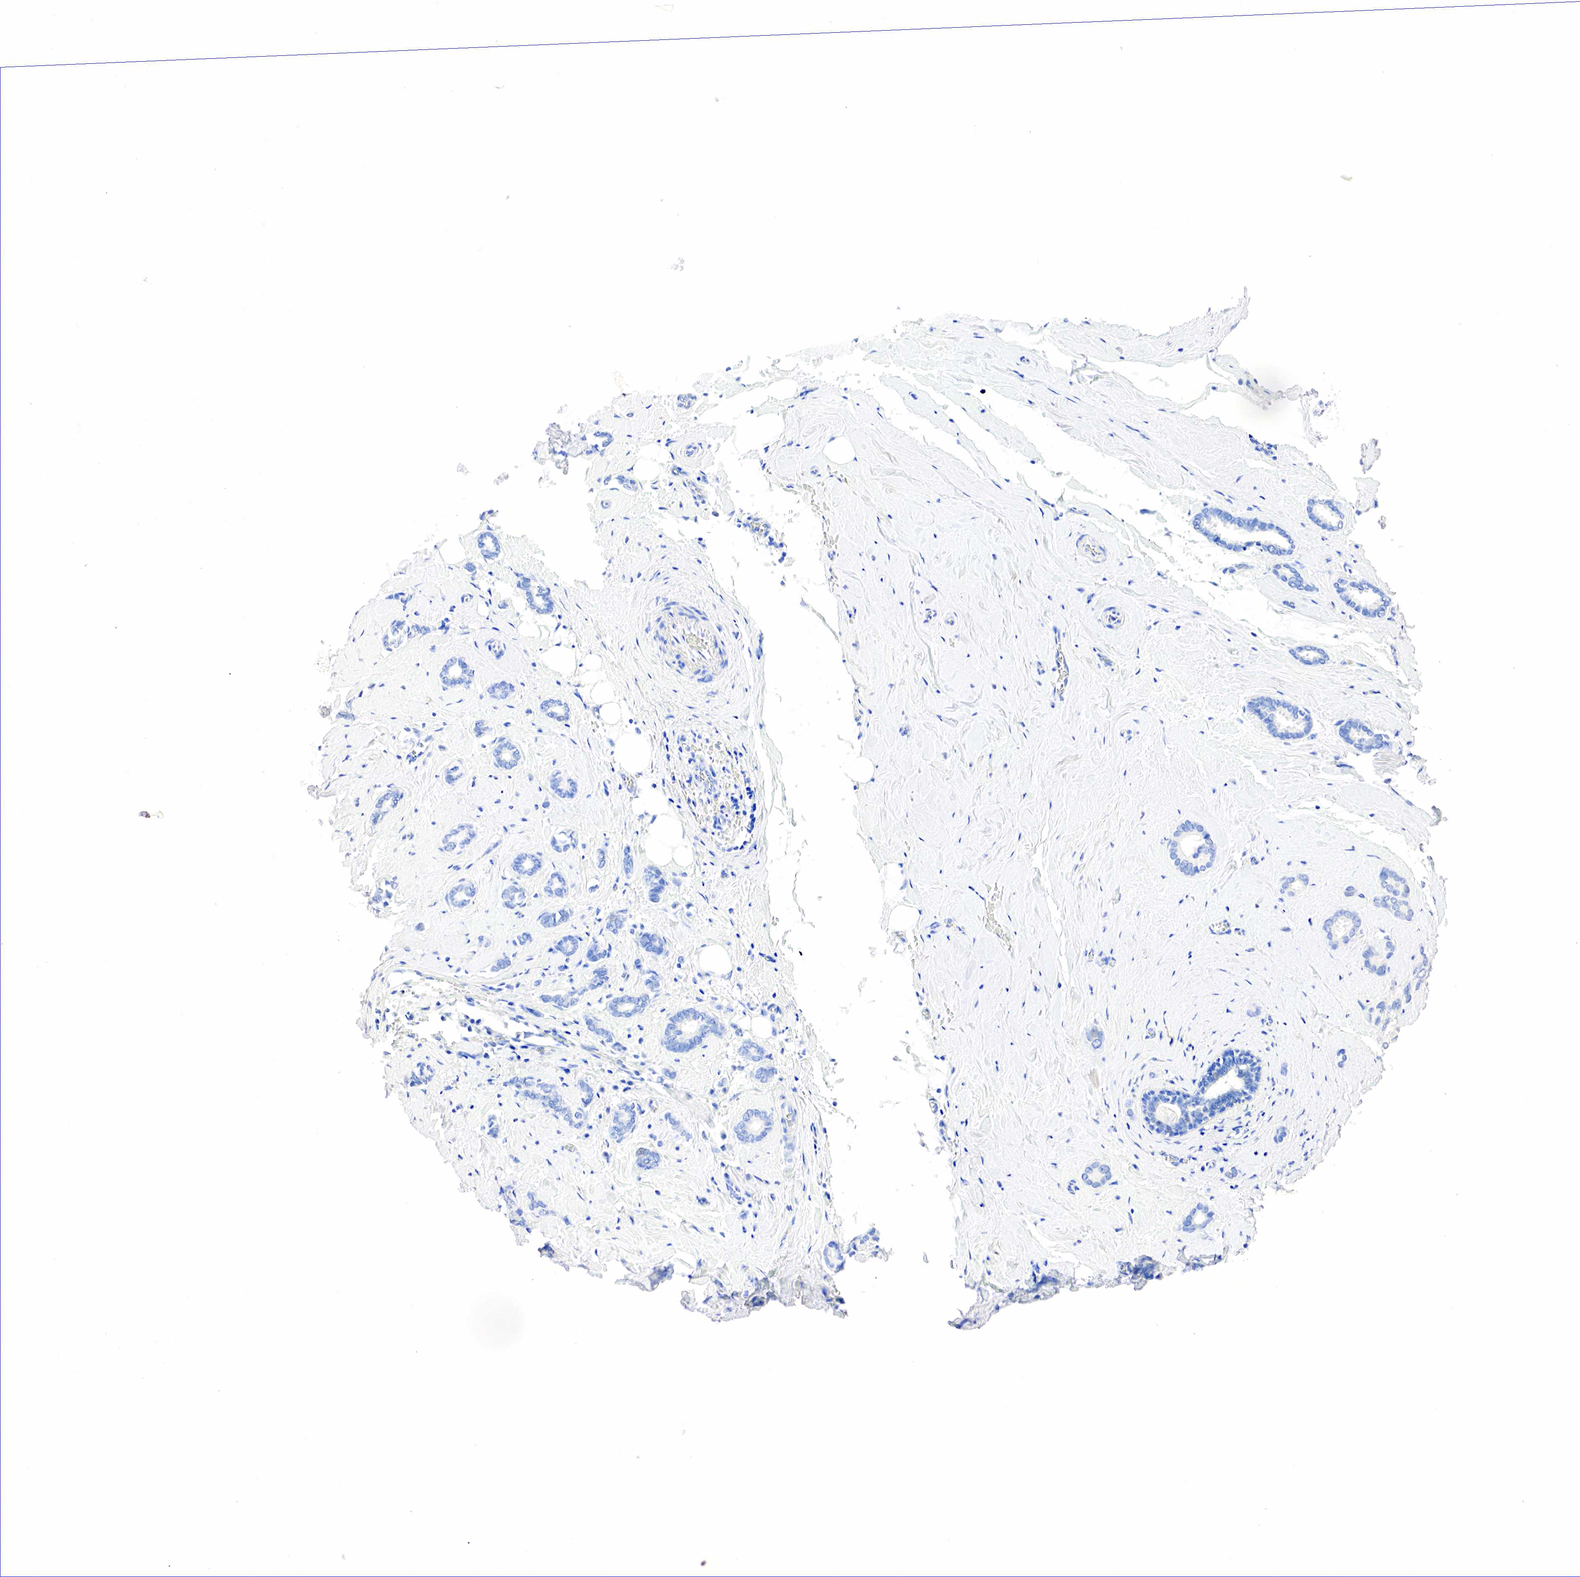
{"staining": {"intensity": "negative", "quantity": "none", "location": "none"}, "tissue": "breast cancer", "cell_type": "Tumor cells", "image_type": "cancer", "snomed": [{"axis": "morphology", "description": "Duct carcinoma"}, {"axis": "topography", "description": "Breast"}], "caption": "Protein analysis of invasive ductal carcinoma (breast) shows no significant positivity in tumor cells. Brightfield microscopy of immunohistochemistry stained with DAB (brown) and hematoxylin (blue), captured at high magnification.", "gene": "SST", "patient": {"sex": "female", "age": 50}}